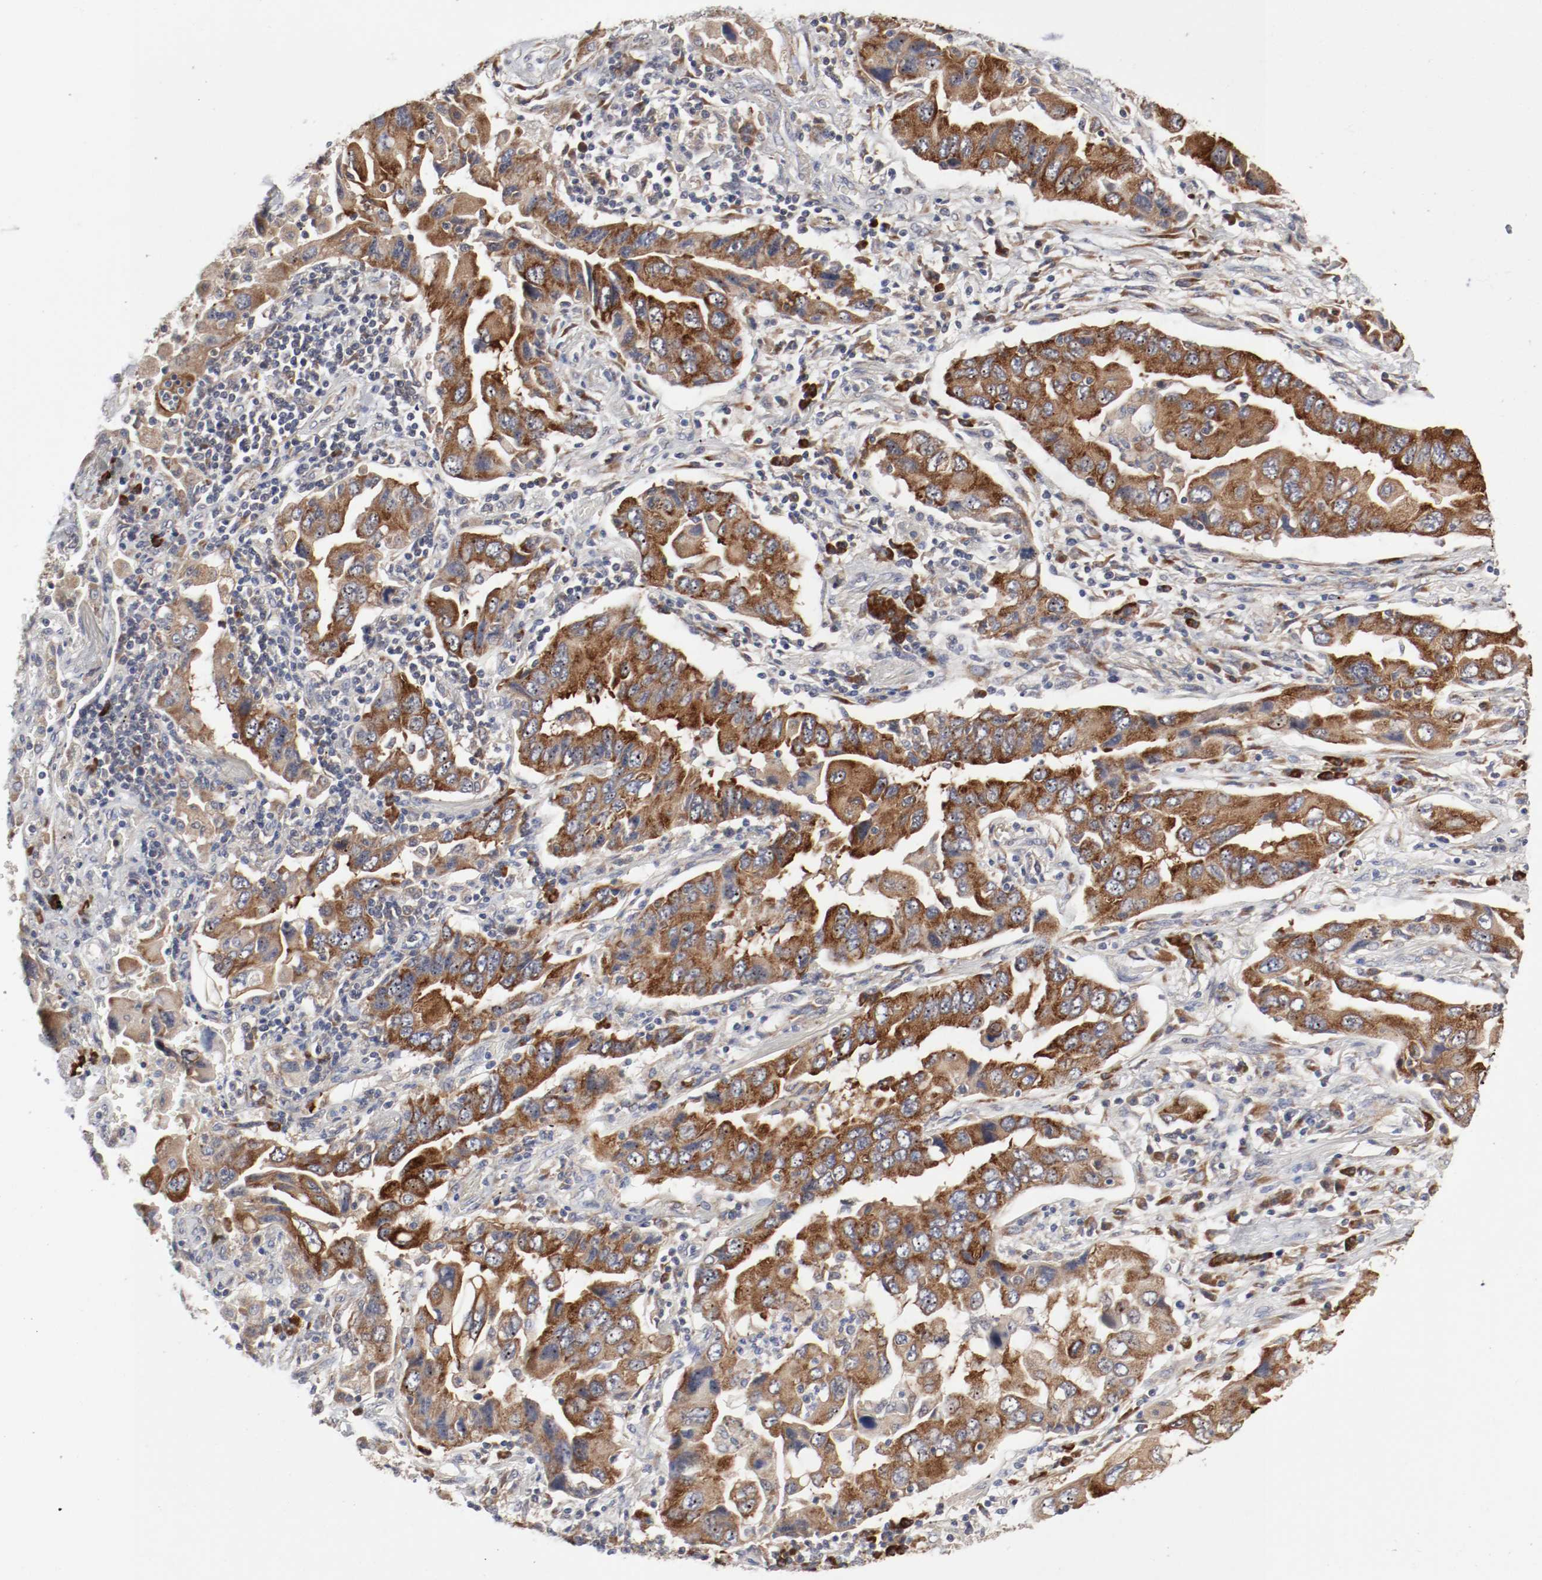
{"staining": {"intensity": "strong", "quantity": ">75%", "location": "cytoplasmic/membranous"}, "tissue": "lung cancer", "cell_type": "Tumor cells", "image_type": "cancer", "snomed": [{"axis": "morphology", "description": "Adenocarcinoma, NOS"}, {"axis": "topography", "description": "Lung"}], "caption": "Protein positivity by immunohistochemistry (IHC) exhibits strong cytoplasmic/membranous staining in approximately >75% of tumor cells in lung adenocarcinoma.", "gene": "FKBP3", "patient": {"sex": "female", "age": 65}}